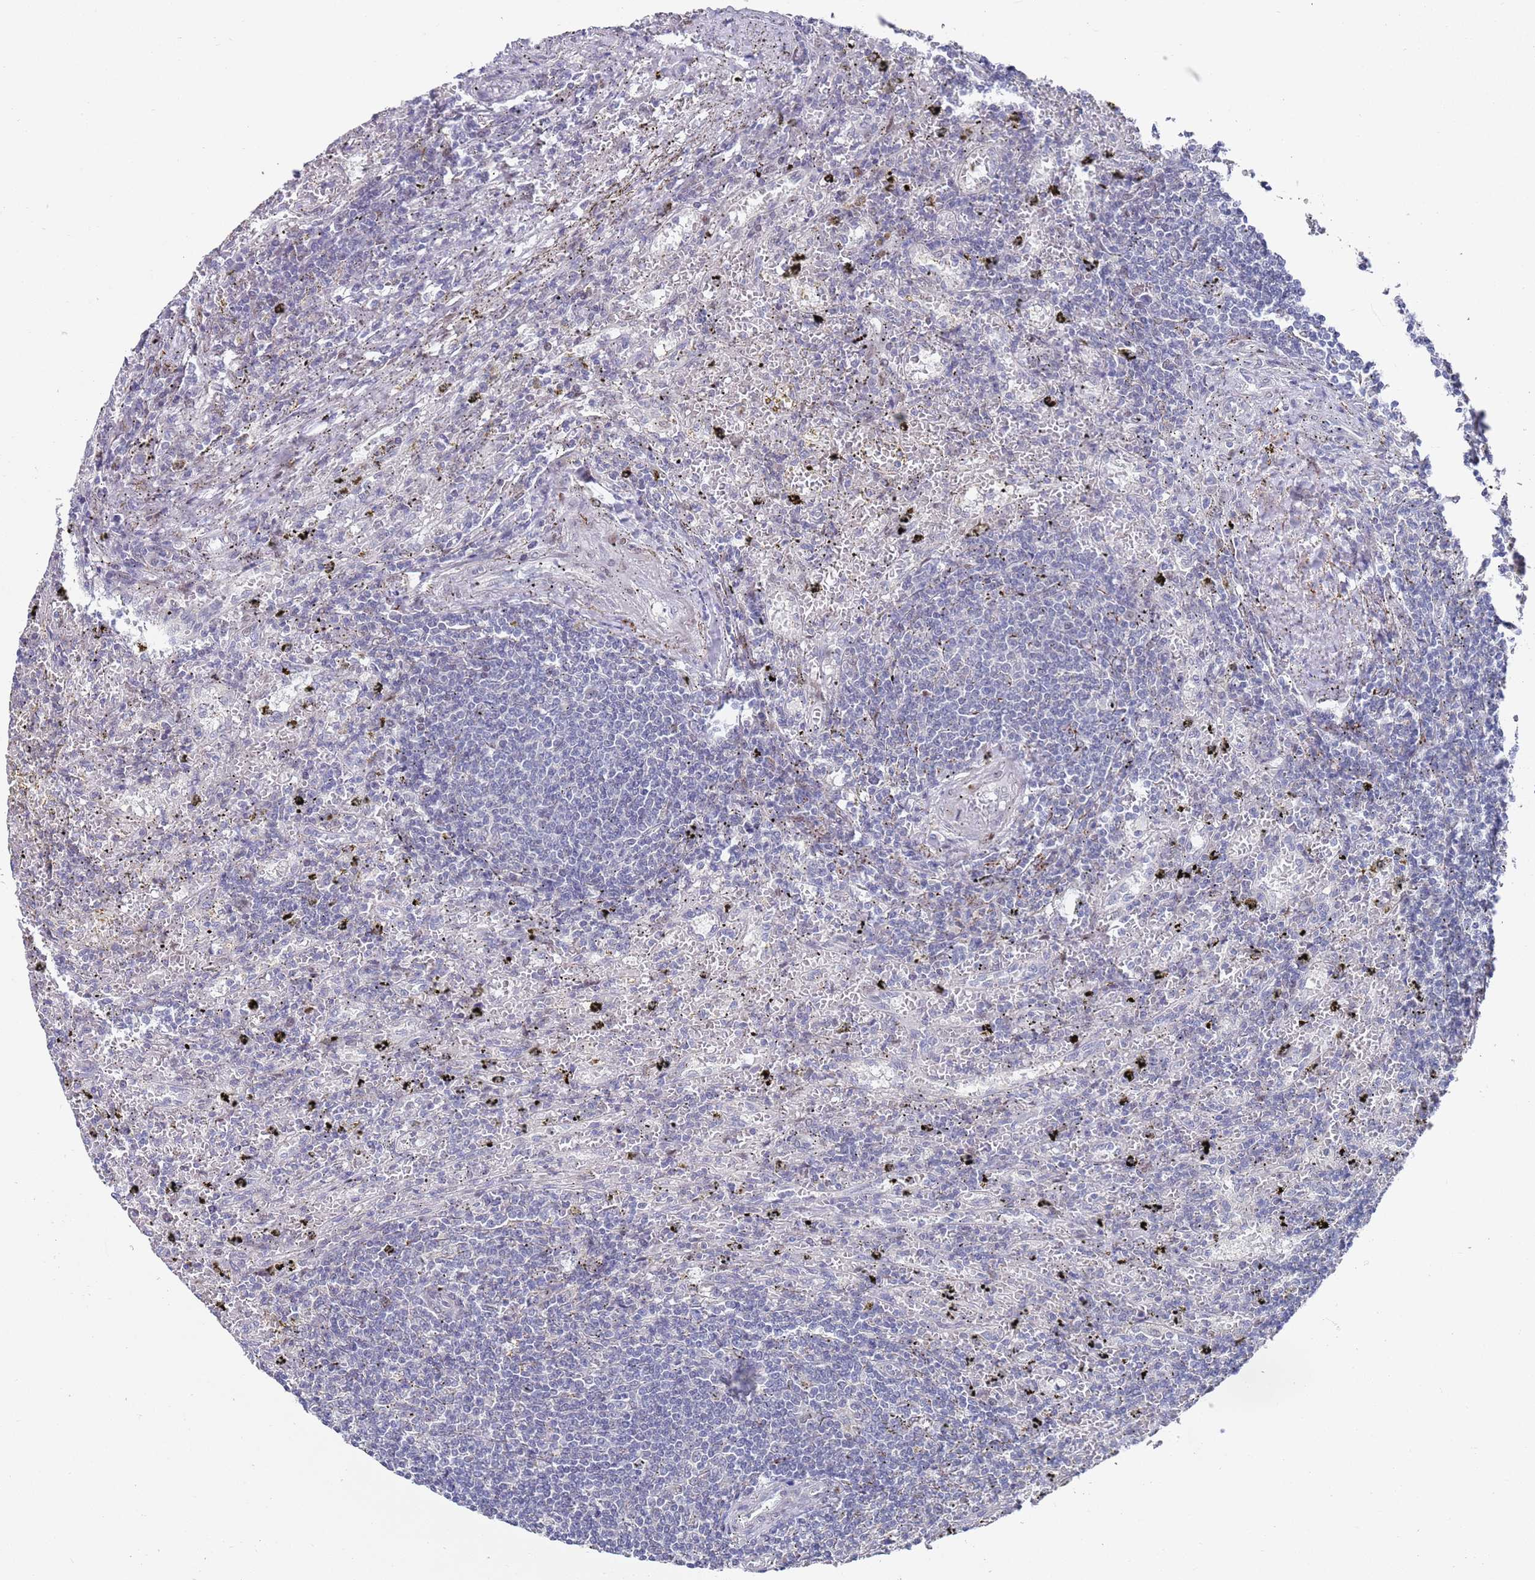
{"staining": {"intensity": "negative", "quantity": "none", "location": "none"}, "tissue": "lymphoma", "cell_type": "Tumor cells", "image_type": "cancer", "snomed": [{"axis": "morphology", "description": "Malignant lymphoma, non-Hodgkin's type, Low grade"}, {"axis": "topography", "description": "Spleen"}], "caption": "Immunohistochemistry image of neoplastic tissue: human lymphoma stained with DAB (3,3'-diaminobenzidine) reveals no significant protein positivity in tumor cells.", "gene": "COPS6", "patient": {"sex": "male", "age": 76}}